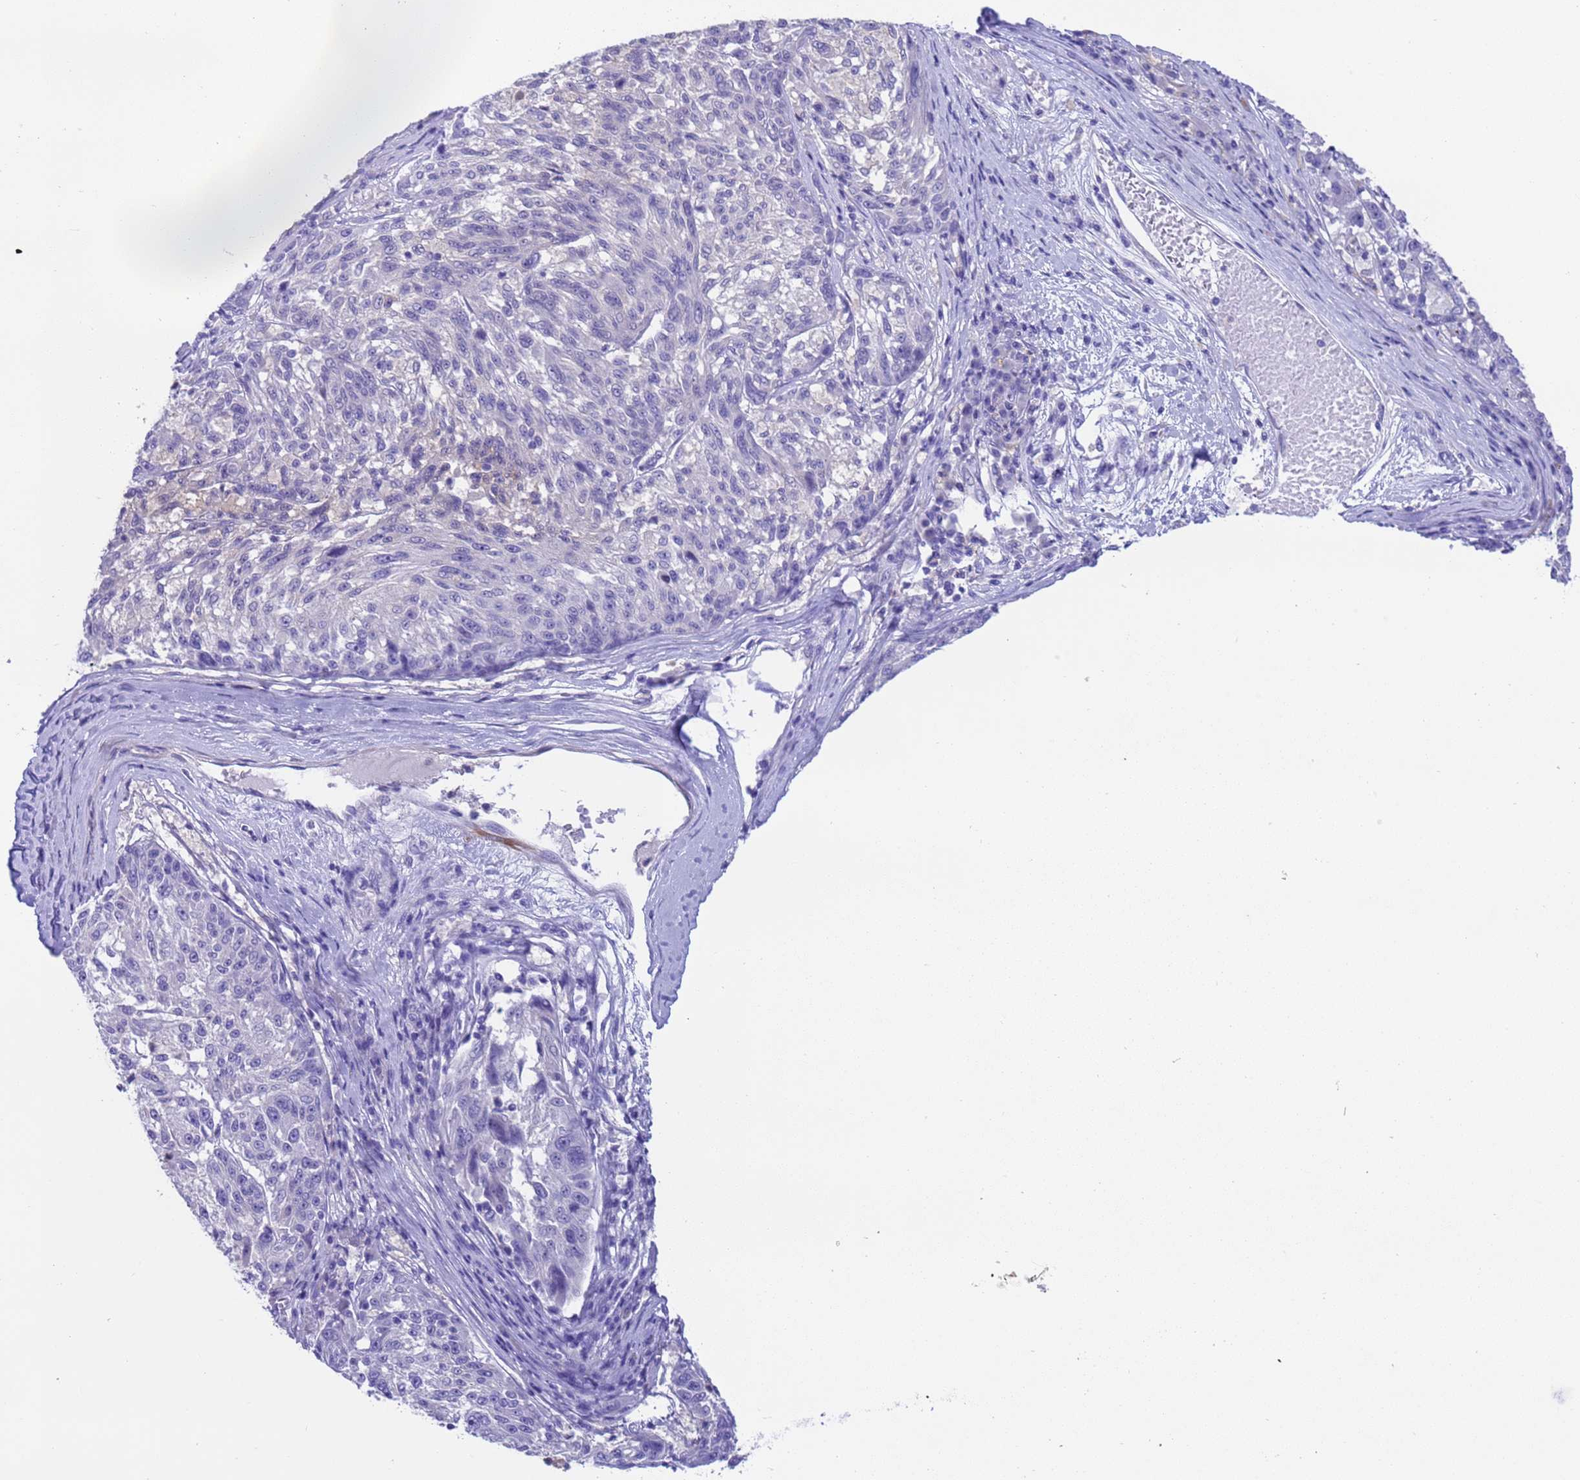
{"staining": {"intensity": "negative", "quantity": "none", "location": "none"}, "tissue": "melanoma", "cell_type": "Tumor cells", "image_type": "cancer", "snomed": [{"axis": "morphology", "description": "Malignant melanoma, NOS"}, {"axis": "topography", "description": "Skin"}], "caption": "Histopathology image shows no protein staining in tumor cells of melanoma tissue.", "gene": "USP38", "patient": {"sex": "male", "age": 53}}